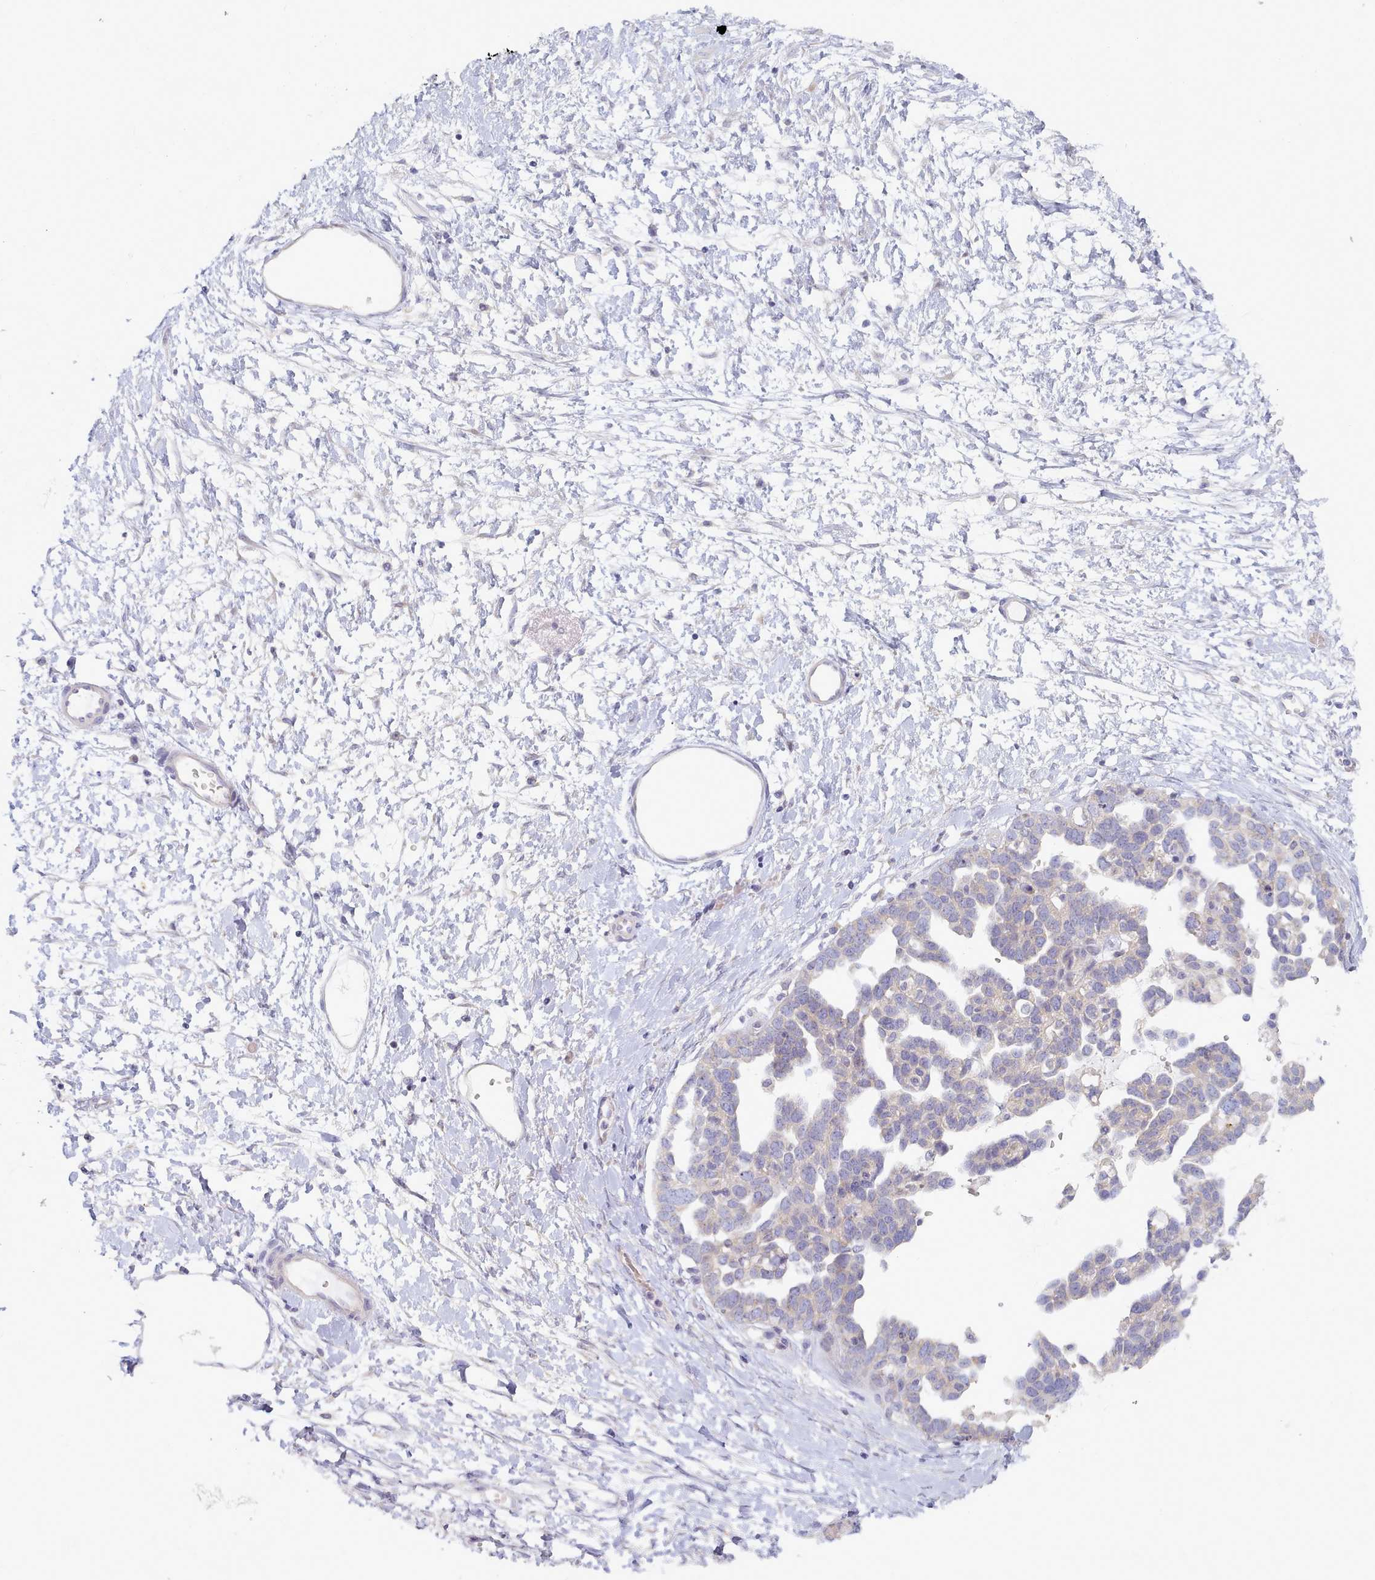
{"staining": {"intensity": "negative", "quantity": "none", "location": "none"}, "tissue": "ovarian cancer", "cell_type": "Tumor cells", "image_type": "cancer", "snomed": [{"axis": "morphology", "description": "Cystadenocarcinoma, serous, NOS"}, {"axis": "topography", "description": "Ovary"}], "caption": "Tumor cells are negative for protein expression in human serous cystadenocarcinoma (ovarian).", "gene": "TYW1B", "patient": {"sex": "female", "age": 54}}